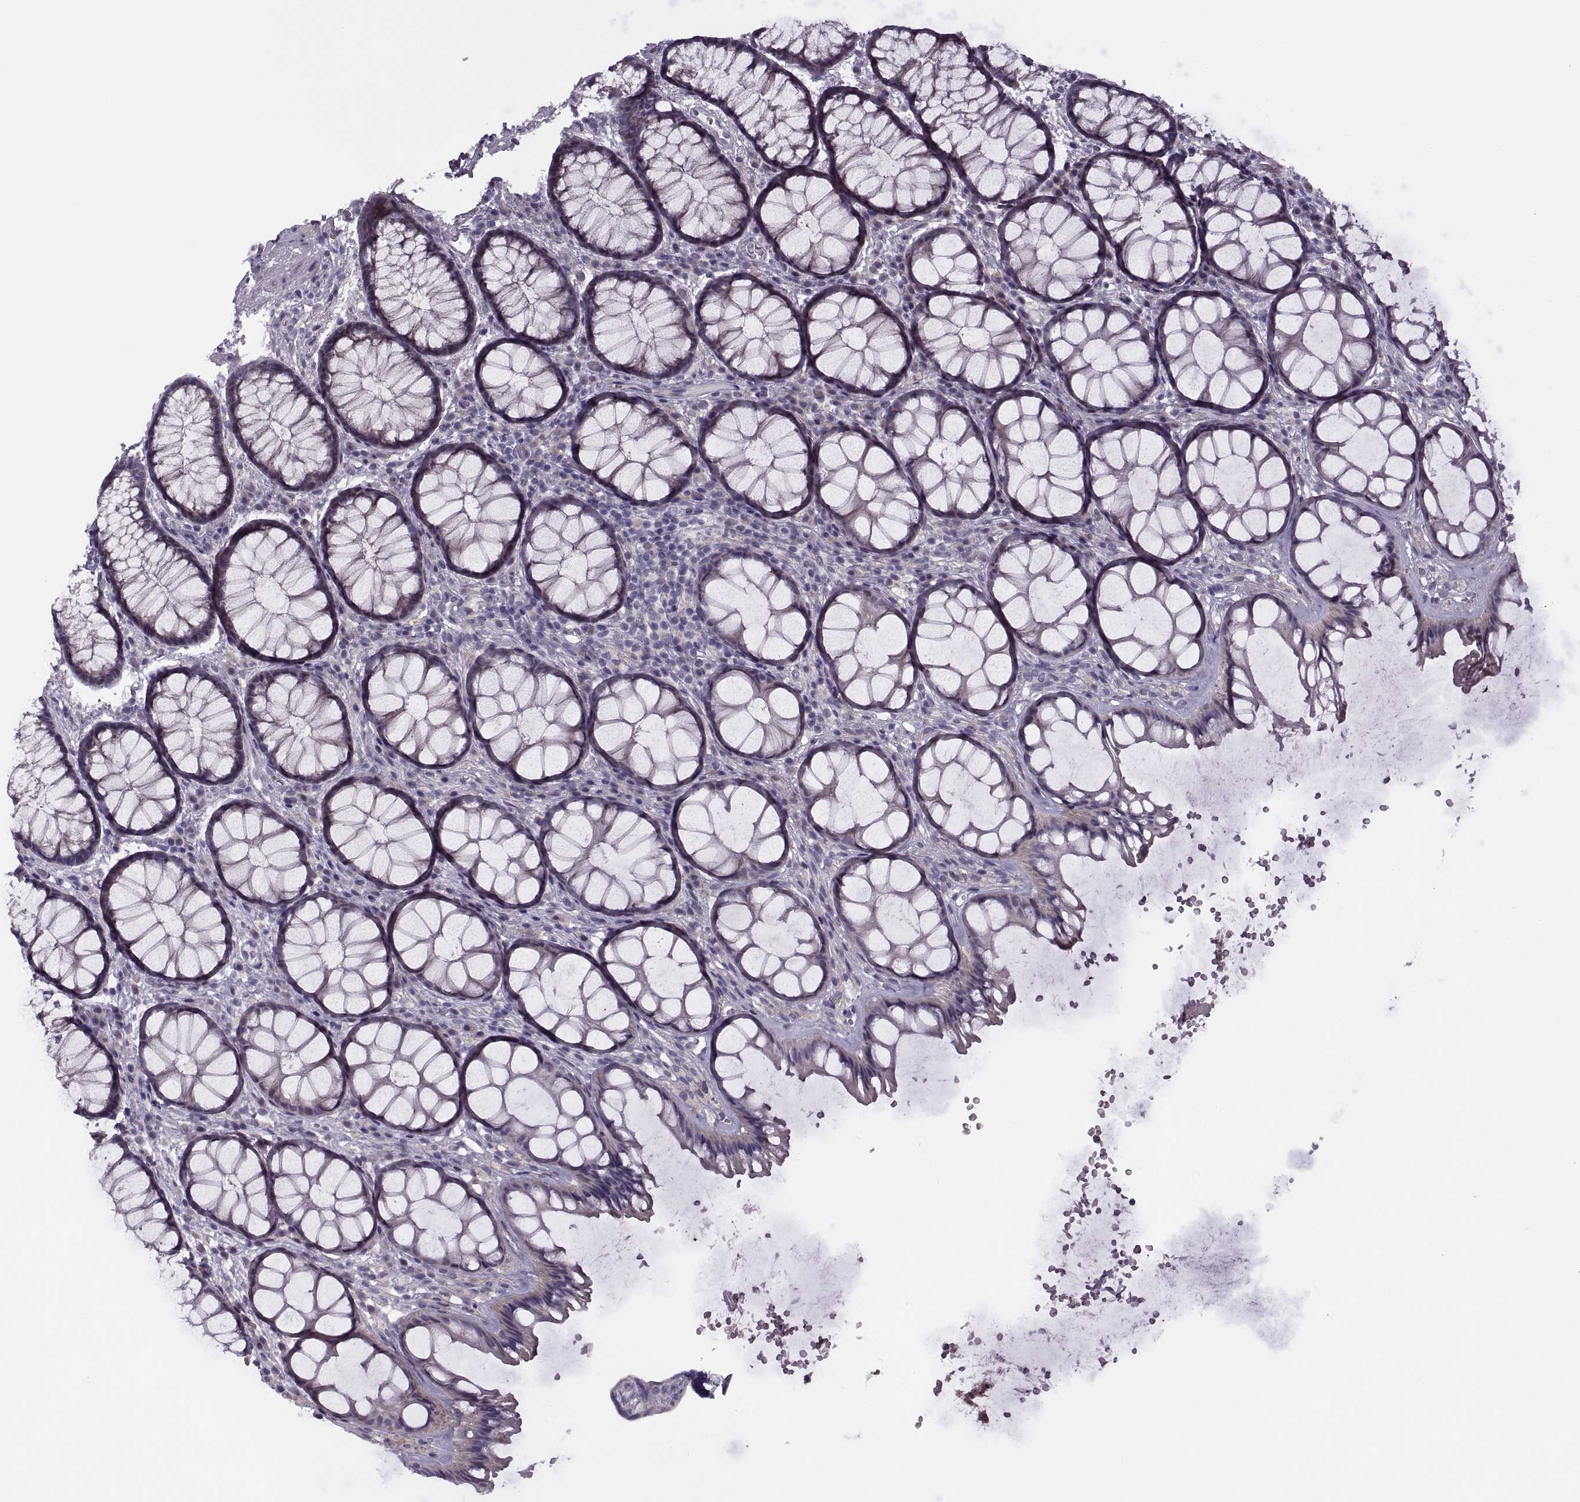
{"staining": {"intensity": "negative", "quantity": "none", "location": "none"}, "tissue": "rectum", "cell_type": "Glandular cells", "image_type": "normal", "snomed": [{"axis": "morphology", "description": "Normal tissue, NOS"}, {"axis": "topography", "description": "Rectum"}], "caption": "This is a micrograph of immunohistochemistry (IHC) staining of benign rectum, which shows no expression in glandular cells.", "gene": "RIPK4", "patient": {"sex": "female", "age": 62}}